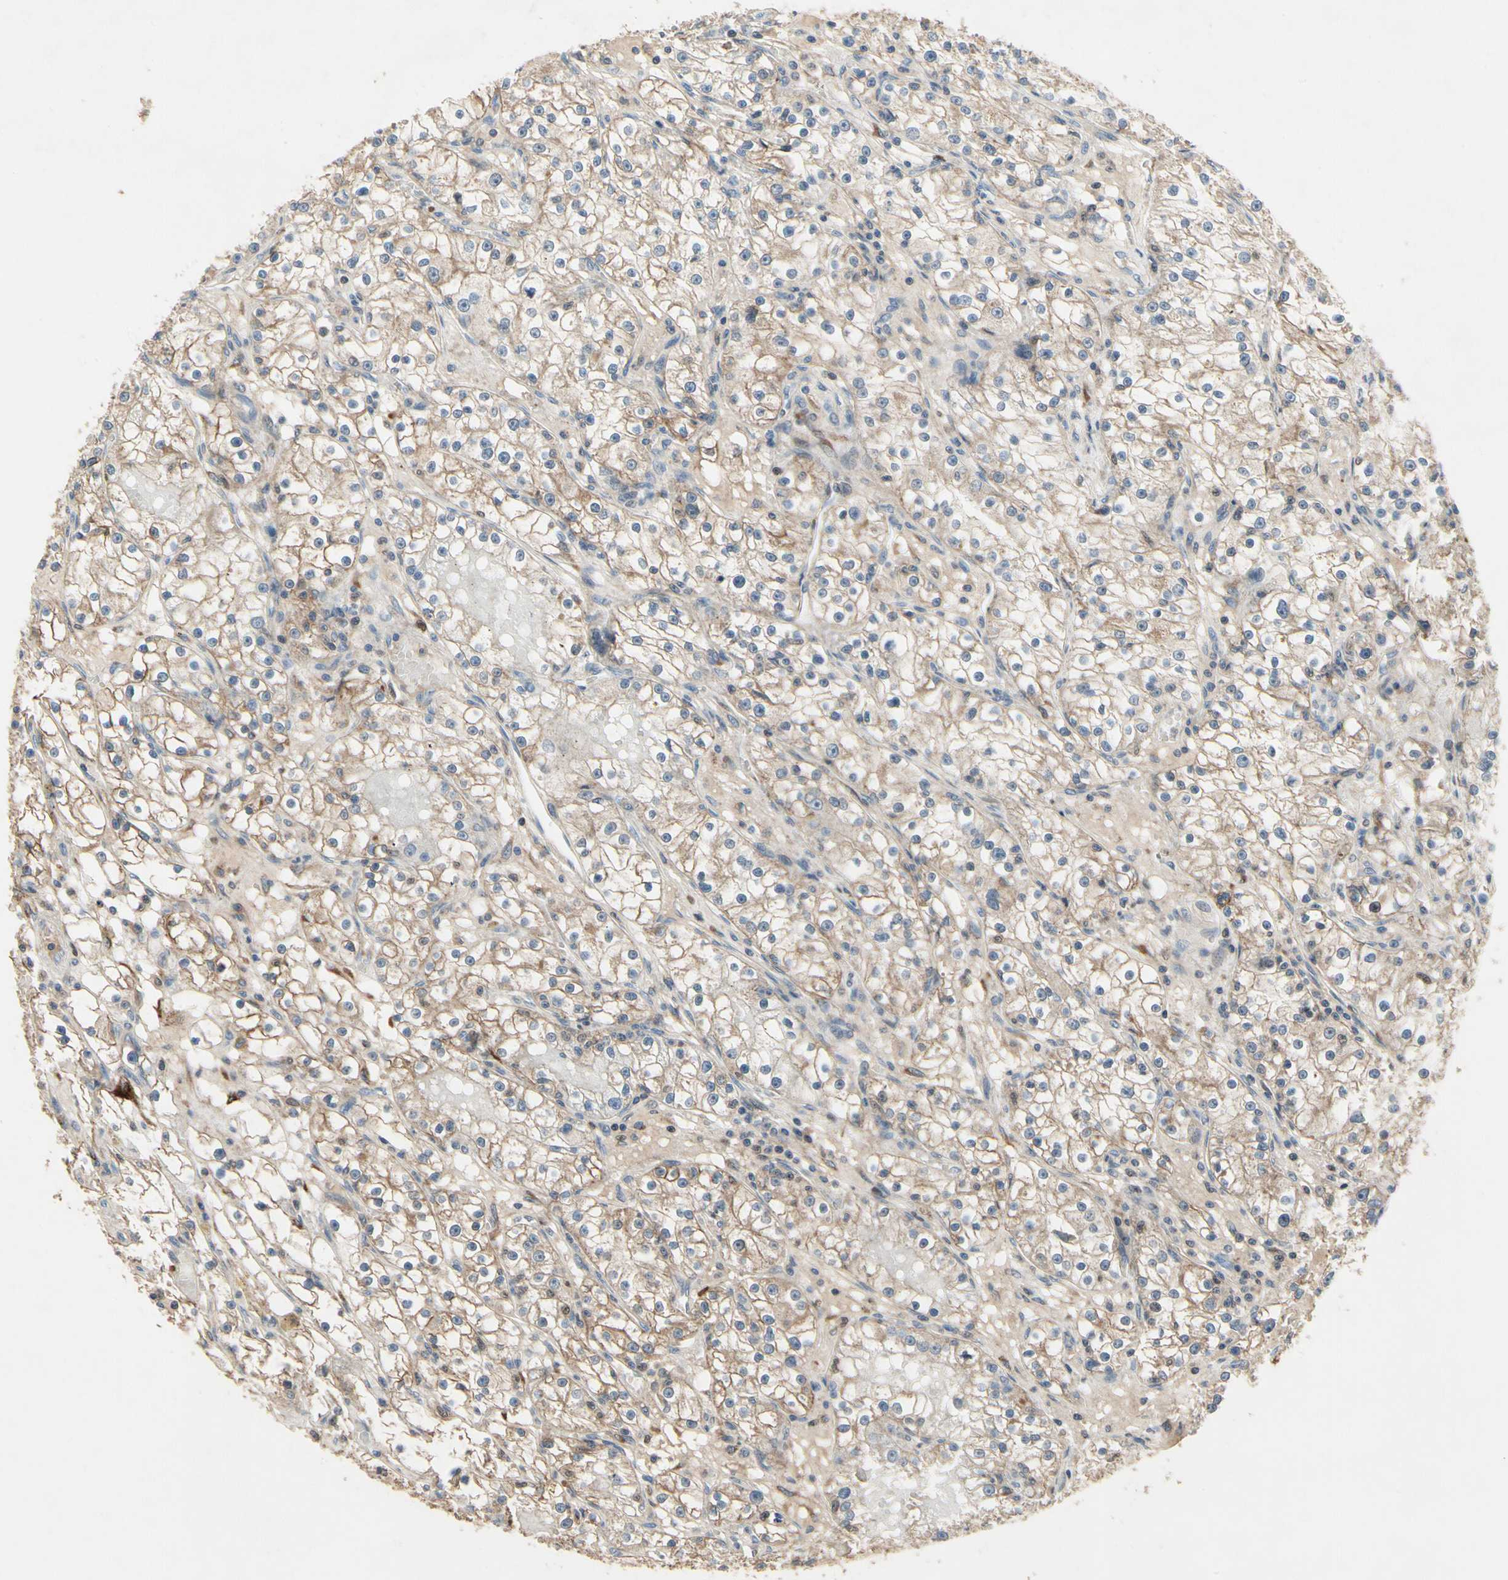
{"staining": {"intensity": "weak", "quantity": "25%-75%", "location": "cytoplasmic/membranous"}, "tissue": "renal cancer", "cell_type": "Tumor cells", "image_type": "cancer", "snomed": [{"axis": "morphology", "description": "Adenocarcinoma, NOS"}, {"axis": "topography", "description": "Kidney"}], "caption": "High-magnification brightfield microscopy of adenocarcinoma (renal) stained with DAB (3,3'-diaminobenzidine) (brown) and counterstained with hematoxylin (blue). tumor cells exhibit weak cytoplasmic/membranous positivity is present in approximately25%-75% of cells.", "gene": "CGREF1", "patient": {"sex": "male", "age": 56}}